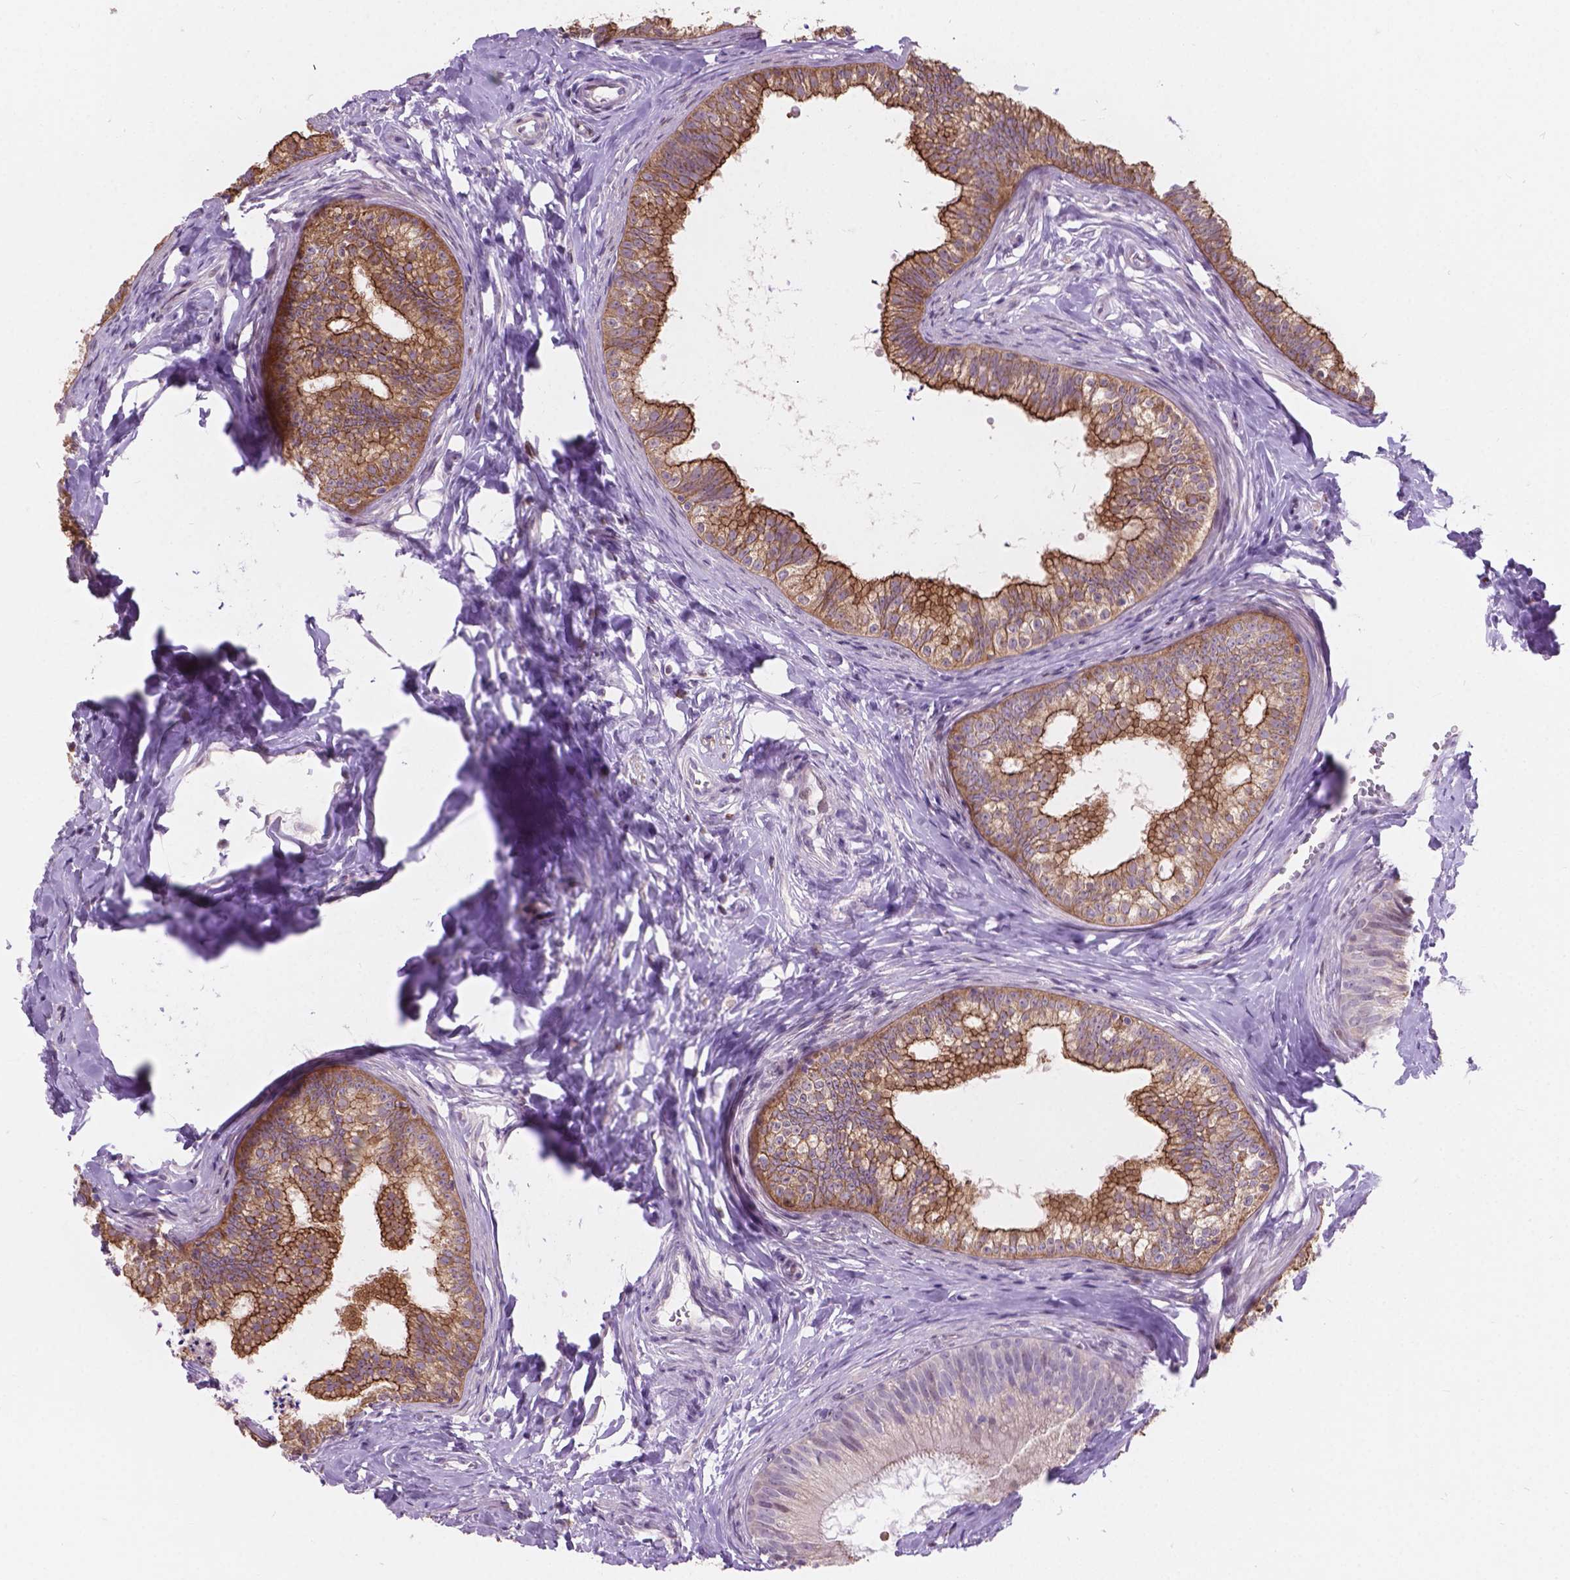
{"staining": {"intensity": "moderate", "quantity": "25%-75%", "location": "cytoplasmic/membranous"}, "tissue": "epididymis", "cell_type": "Glandular cells", "image_type": "normal", "snomed": [{"axis": "morphology", "description": "Normal tissue, NOS"}, {"axis": "topography", "description": "Epididymis"}], "caption": "Glandular cells demonstrate medium levels of moderate cytoplasmic/membranous positivity in approximately 25%-75% of cells in unremarkable epididymis.", "gene": "MYH14", "patient": {"sex": "male", "age": 24}}